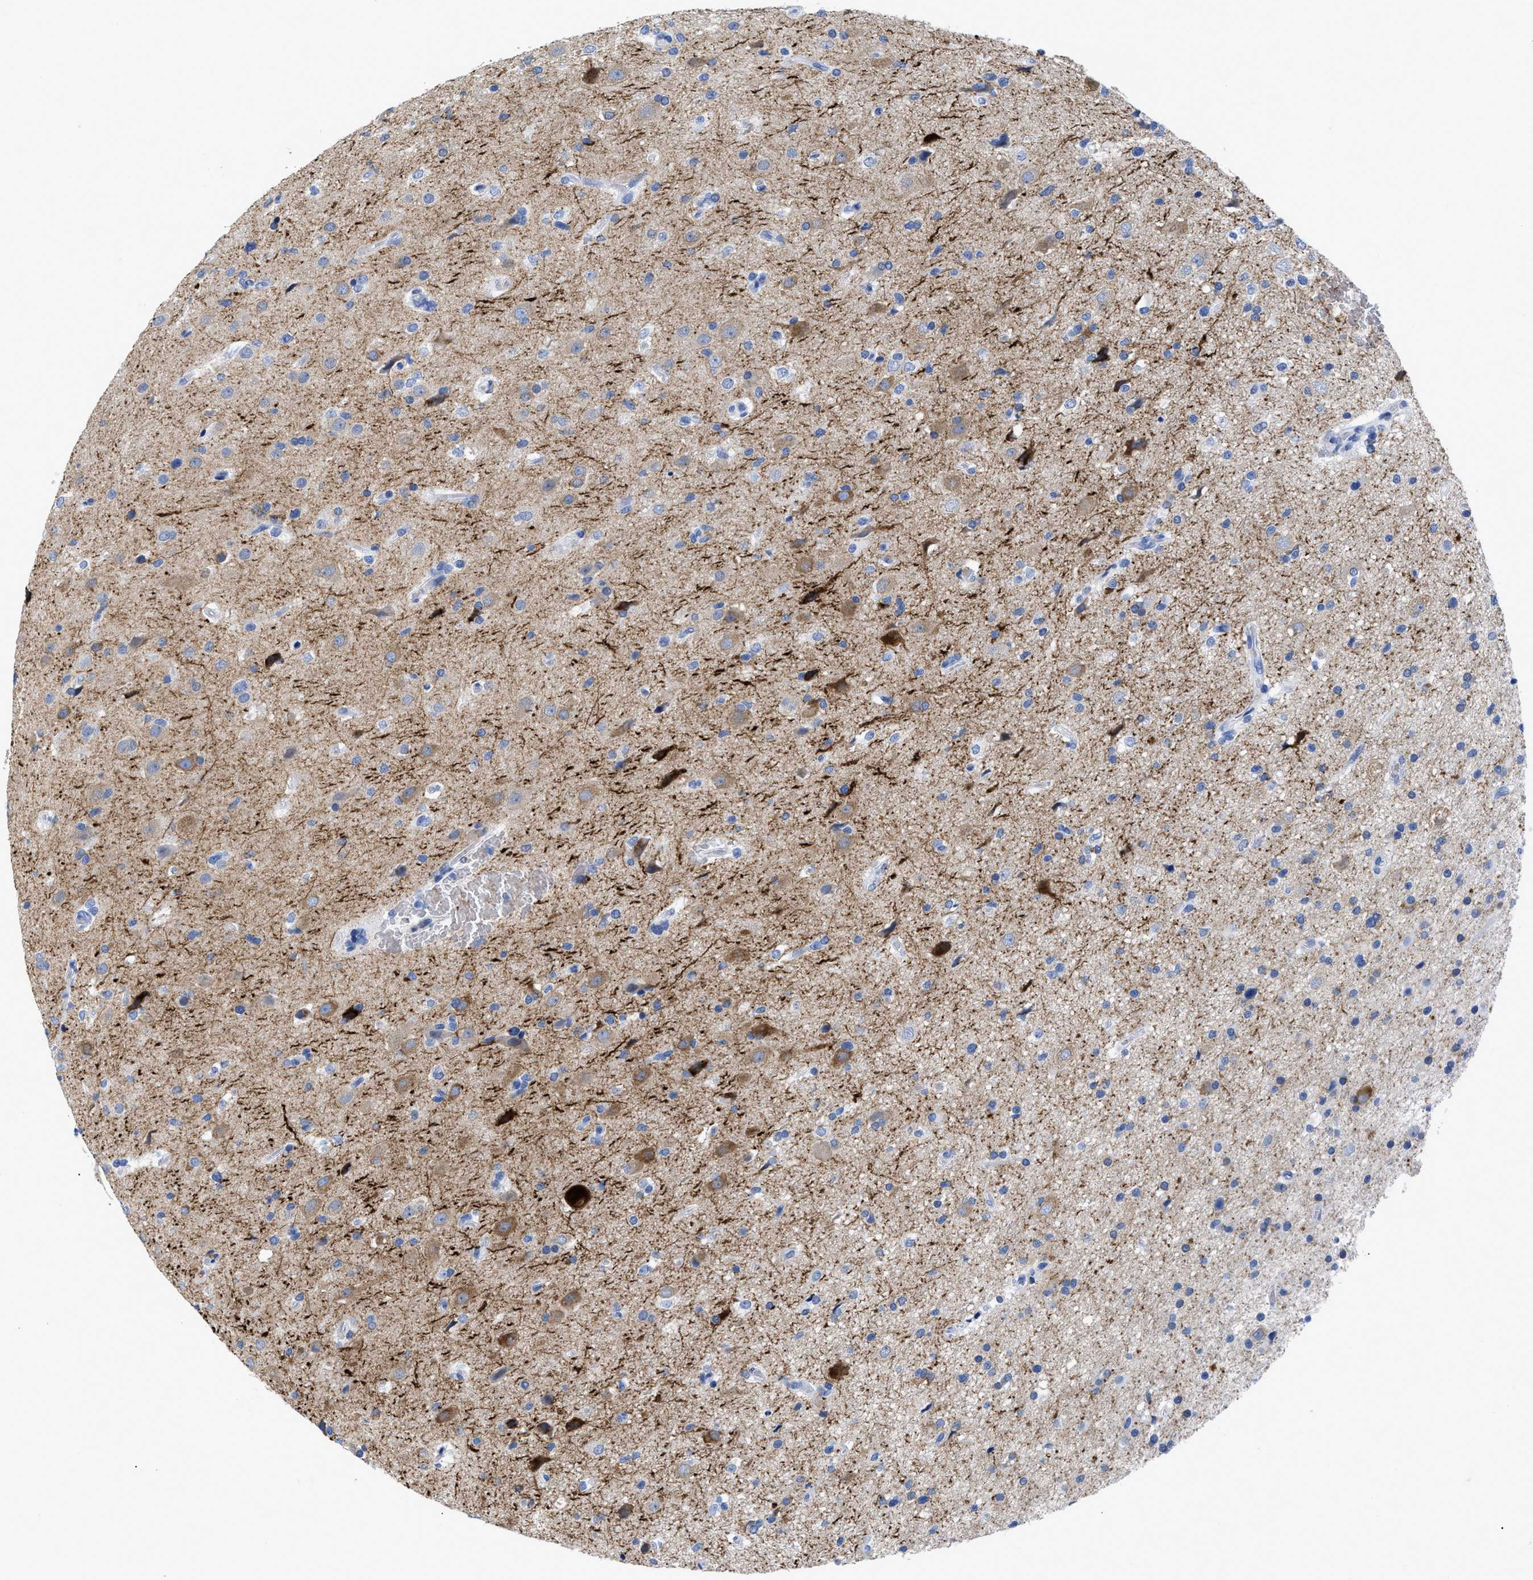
{"staining": {"intensity": "moderate", "quantity": "<25%", "location": "cytoplasmic/membranous"}, "tissue": "glioma", "cell_type": "Tumor cells", "image_type": "cancer", "snomed": [{"axis": "morphology", "description": "Glioma, malignant, High grade"}, {"axis": "topography", "description": "Brain"}], "caption": "A high-resolution micrograph shows immunohistochemistry (IHC) staining of malignant glioma (high-grade), which reveals moderate cytoplasmic/membranous expression in approximately <25% of tumor cells. The protein is stained brown, and the nuclei are stained in blue (DAB (3,3'-diaminobenzidine) IHC with brightfield microscopy, high magnification).", "gene": "DUSP26", "patient": {"sex": "male", "age": 33}}